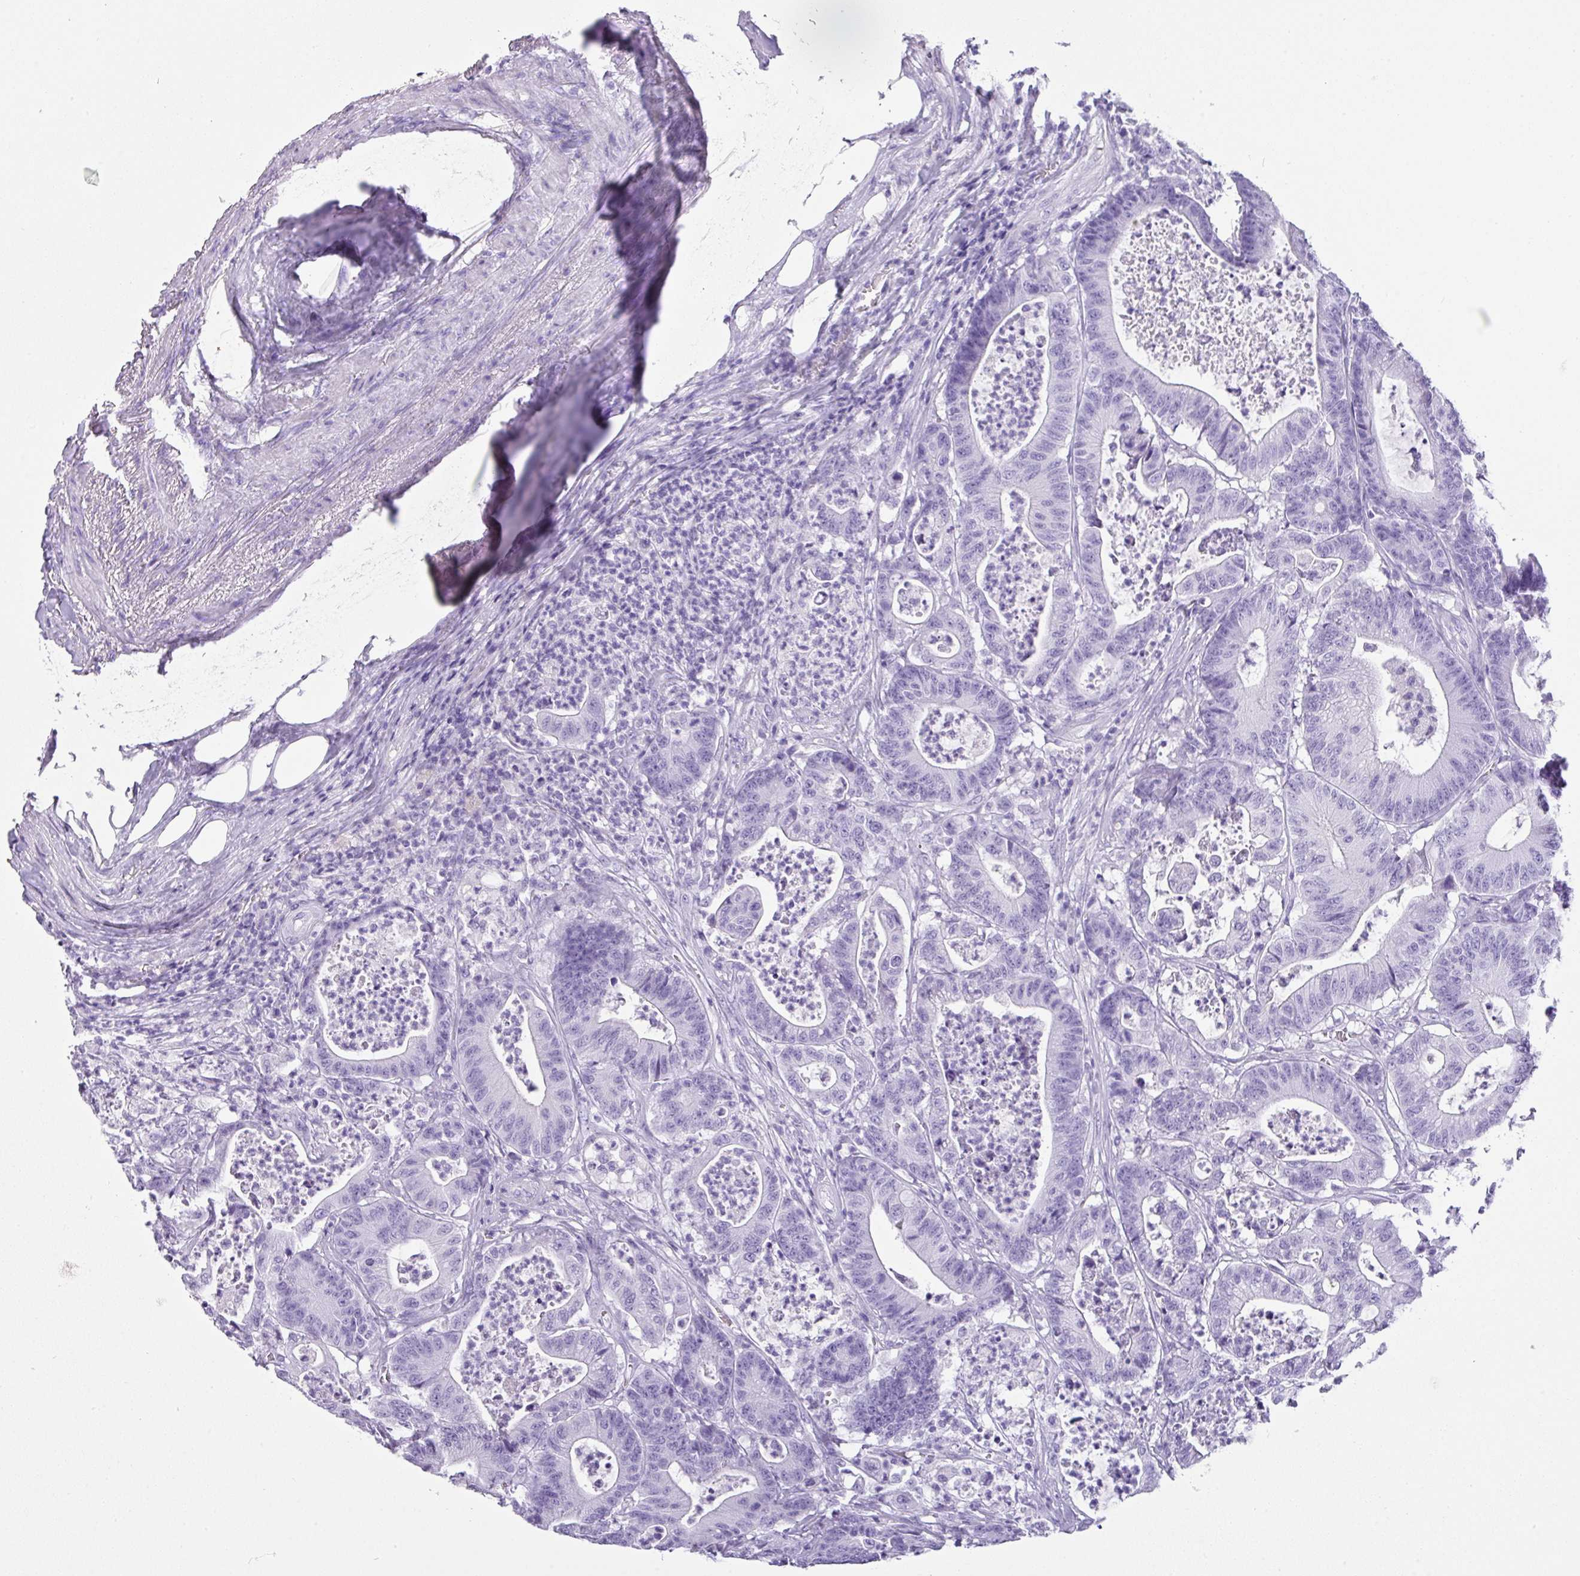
{"staining": {"intensity": "negative", "quantity": "none", "location": "none"}, "tissue": "colorectal cancer", "cell_type": "Tumor cells", "image_type": "cancer", "snomed": [{"axis": "morphology", "description": "Adenocarcinoma, NOS"}, {"axis": "topography", "description": "Colon"}], "caption": "Immunohistochemical staining of colorectal cancer (adenocarcinoma) exhibits no significant positivity in tumor cells. The staining is performed using DAB brown chromogen with nuclei counter-stained in using hematoxylin.", "gene": "TNP1", "patient": {"sex": "female", "age": 84}}